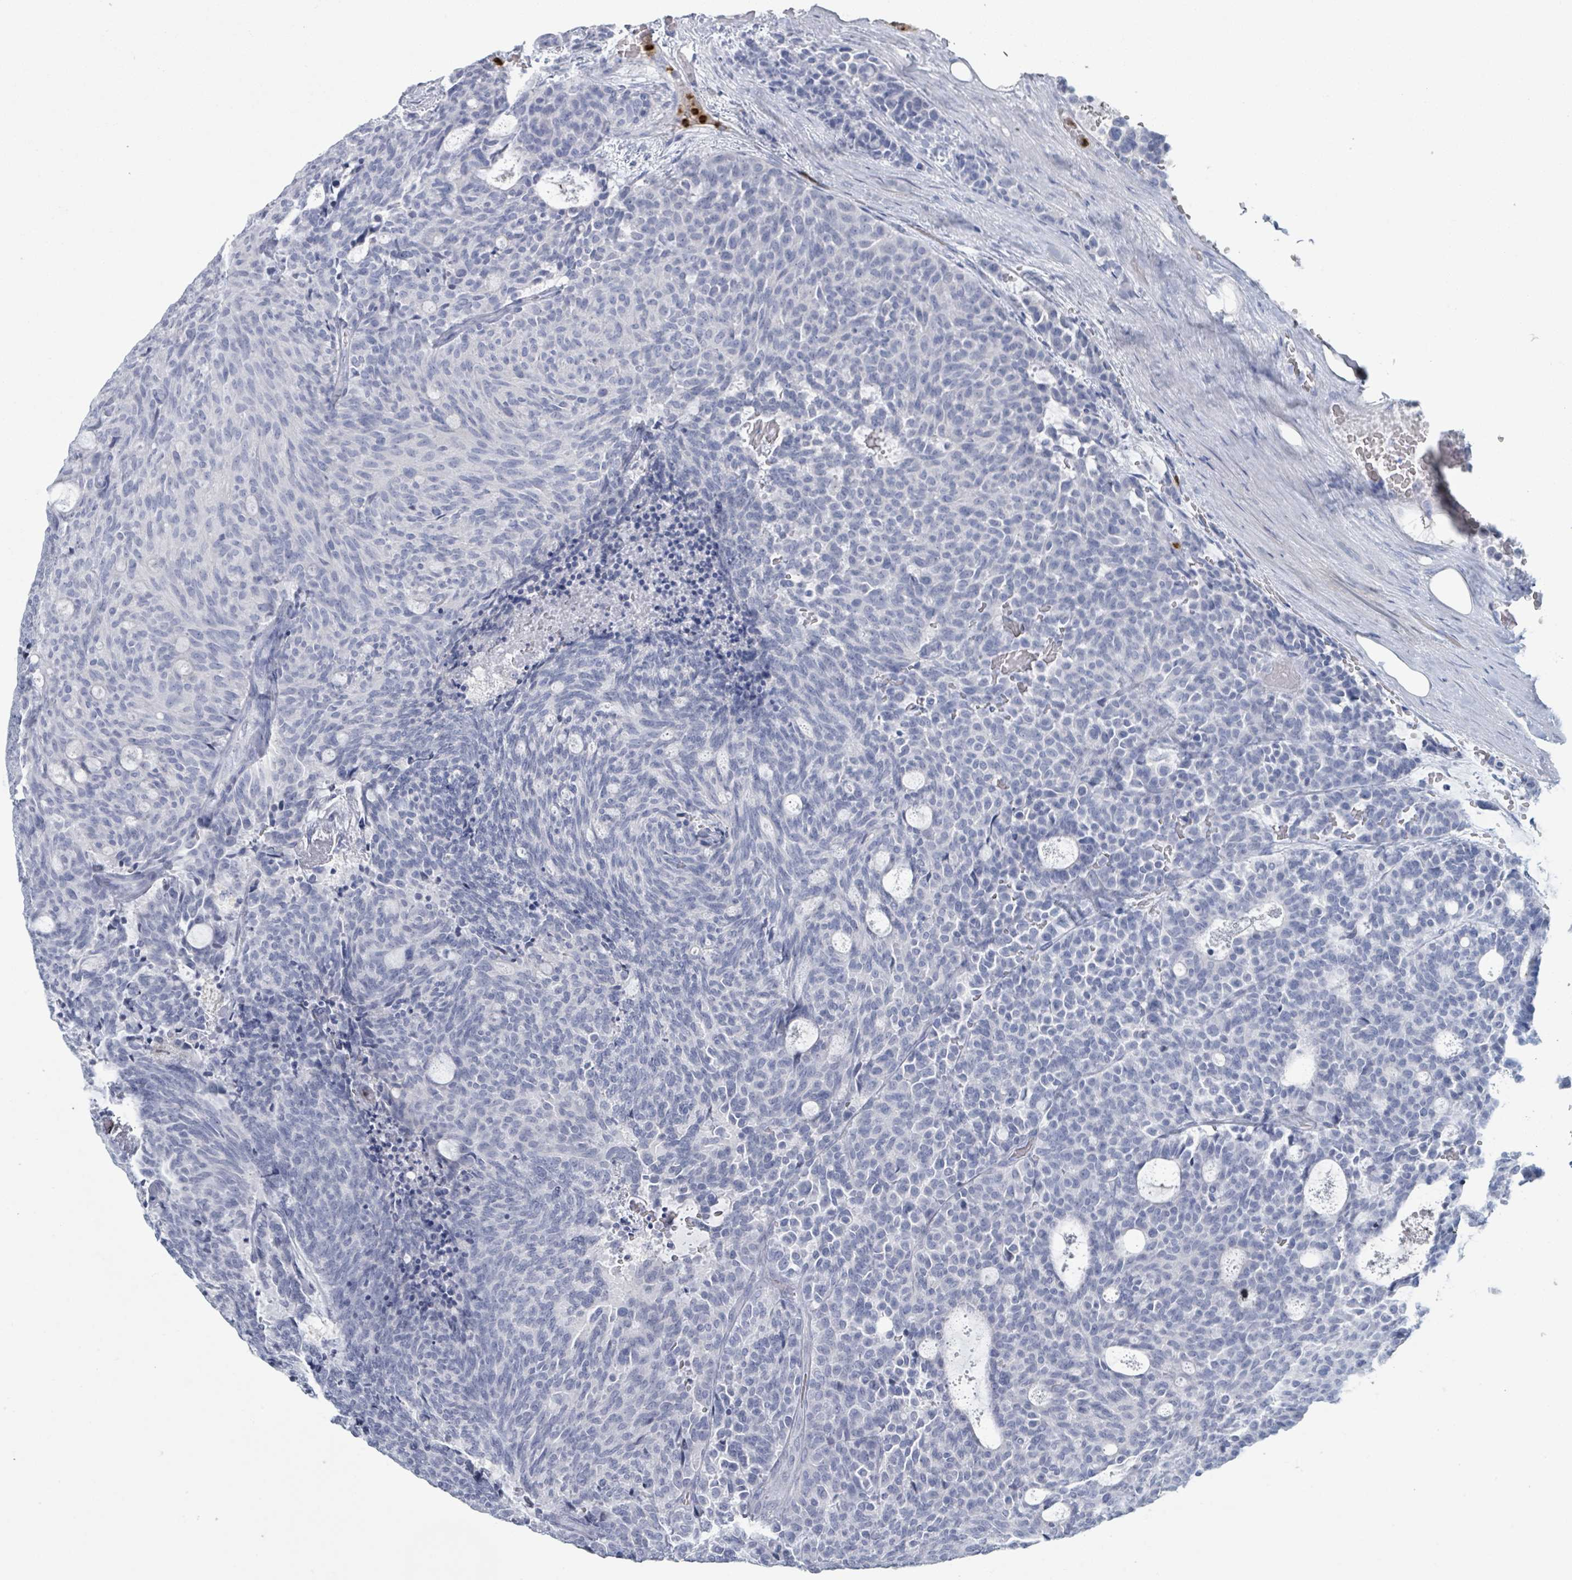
{"staining": {"intensity": "negative", "quantity": "none", "location": "none"}, "tissue": "carcinoid", "cell_type": "Tumor cells", "image_type": "cancer", "snomed": [{"axis": "morphology", "description": "Carcinoid, malignant, NOS"}, {"axis": "topography", "description": "Pancreas"}], "caption": "This is a photomicrograph of immunohistochemistry staining of carcinoid, which shows no expression in tumor cells.", "gene": "DEFA4", "patient": {"sex": "female", "age": 54}}